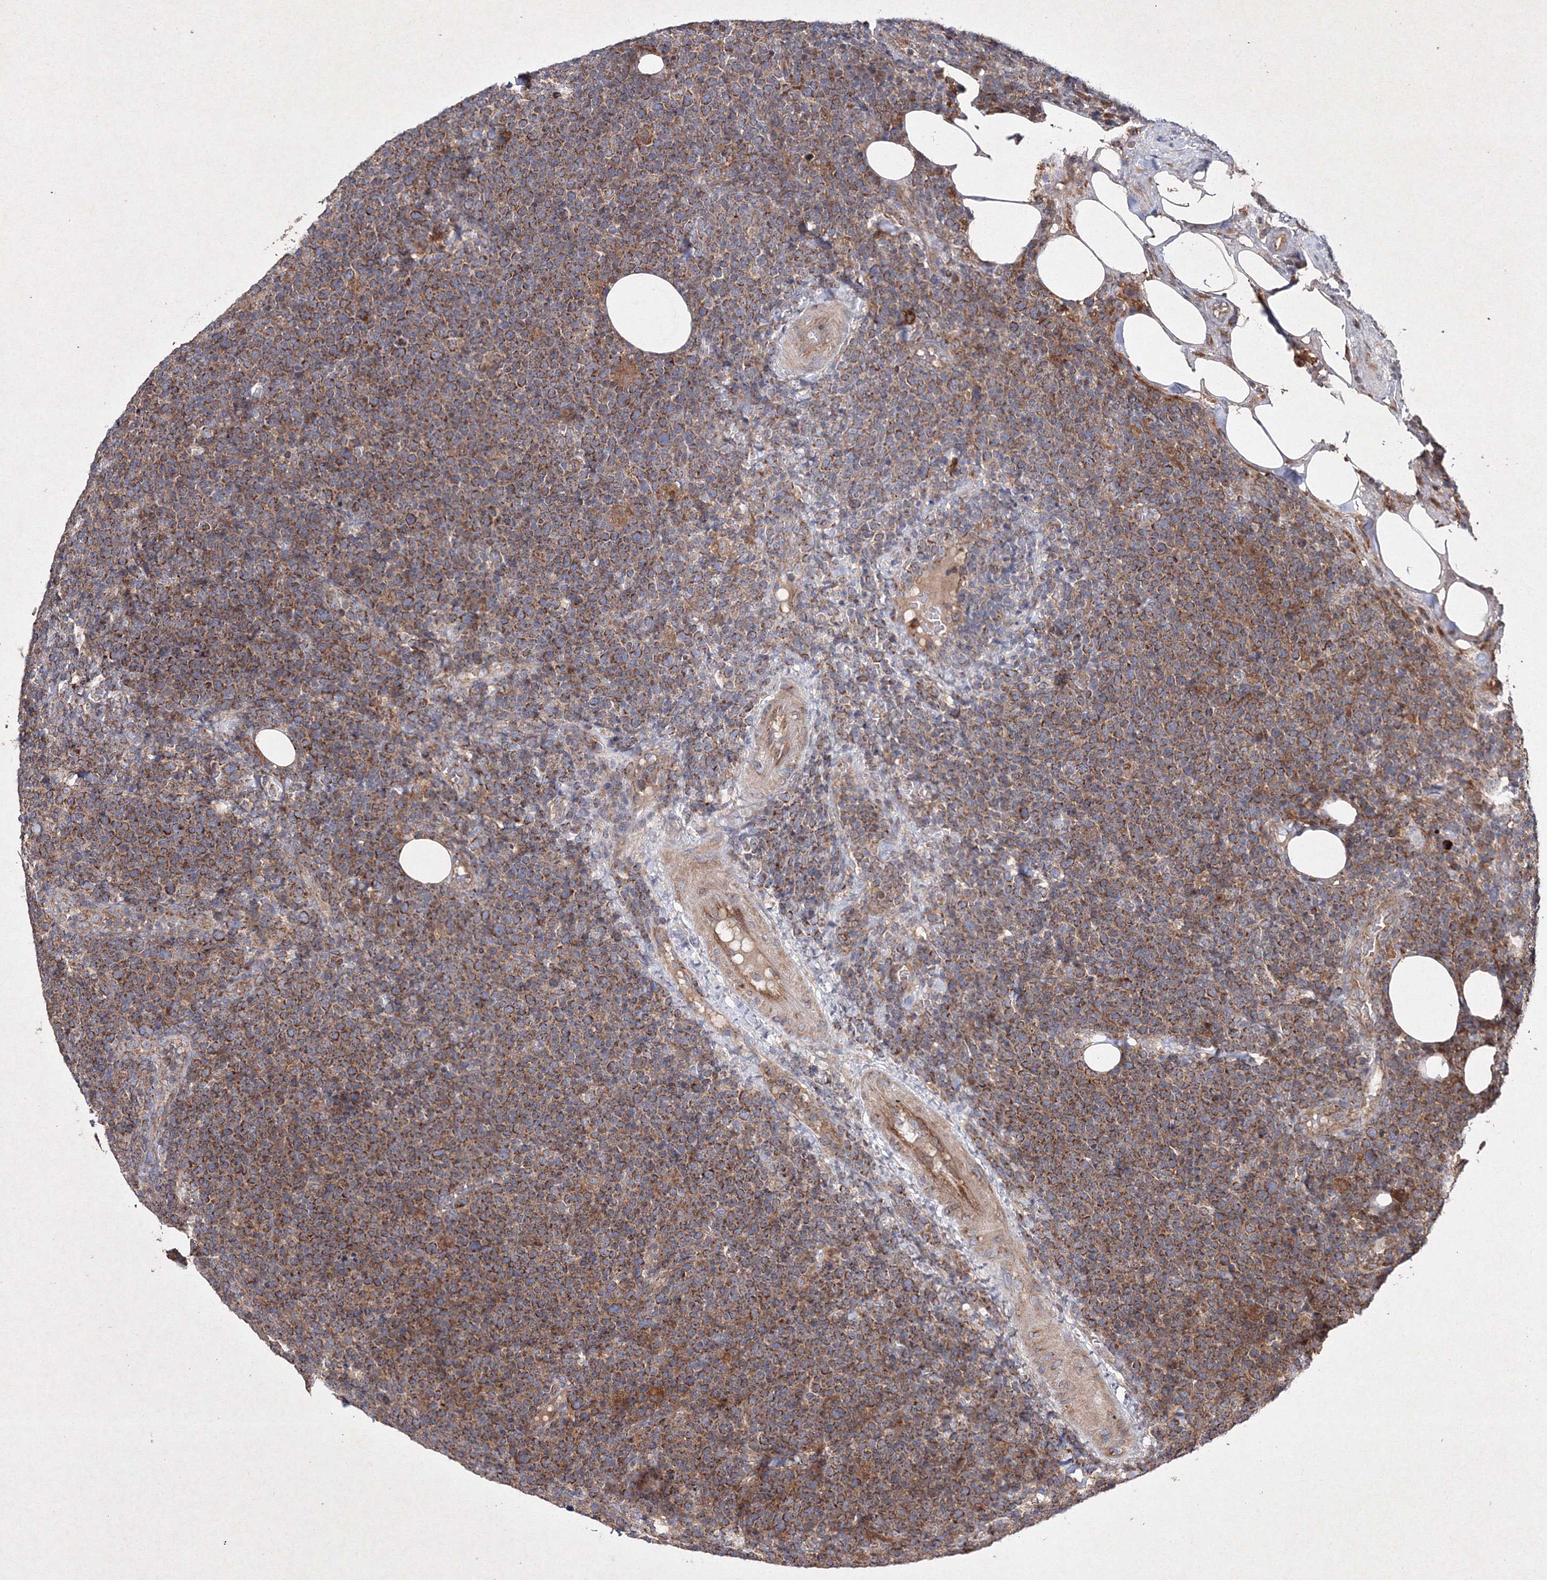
{"staining": {"intensity": "strong", "quantity": ">75%", "location": "cytoplasmic/membranous"}, "tissue": "lymphoma", "cell_type": "Tumor cells", "image_type": "cancer", "snomed": [{"axis": "morphology", "description": "Malignant lymphoma, non-Hodgkin's type, High grade"}, {"axis": "topography", "description": "Lymph node"}], "caption": "A histopathology image showing strong cytoplasmic/membranous expression in about >75% of tumor cells in high-grade malignant lymphoma, non-Hodgkin's type, as visualized by brown immunohistochemical staining.", "gene": "GFM1", "patient": {"sex": "male", "age": 61}}